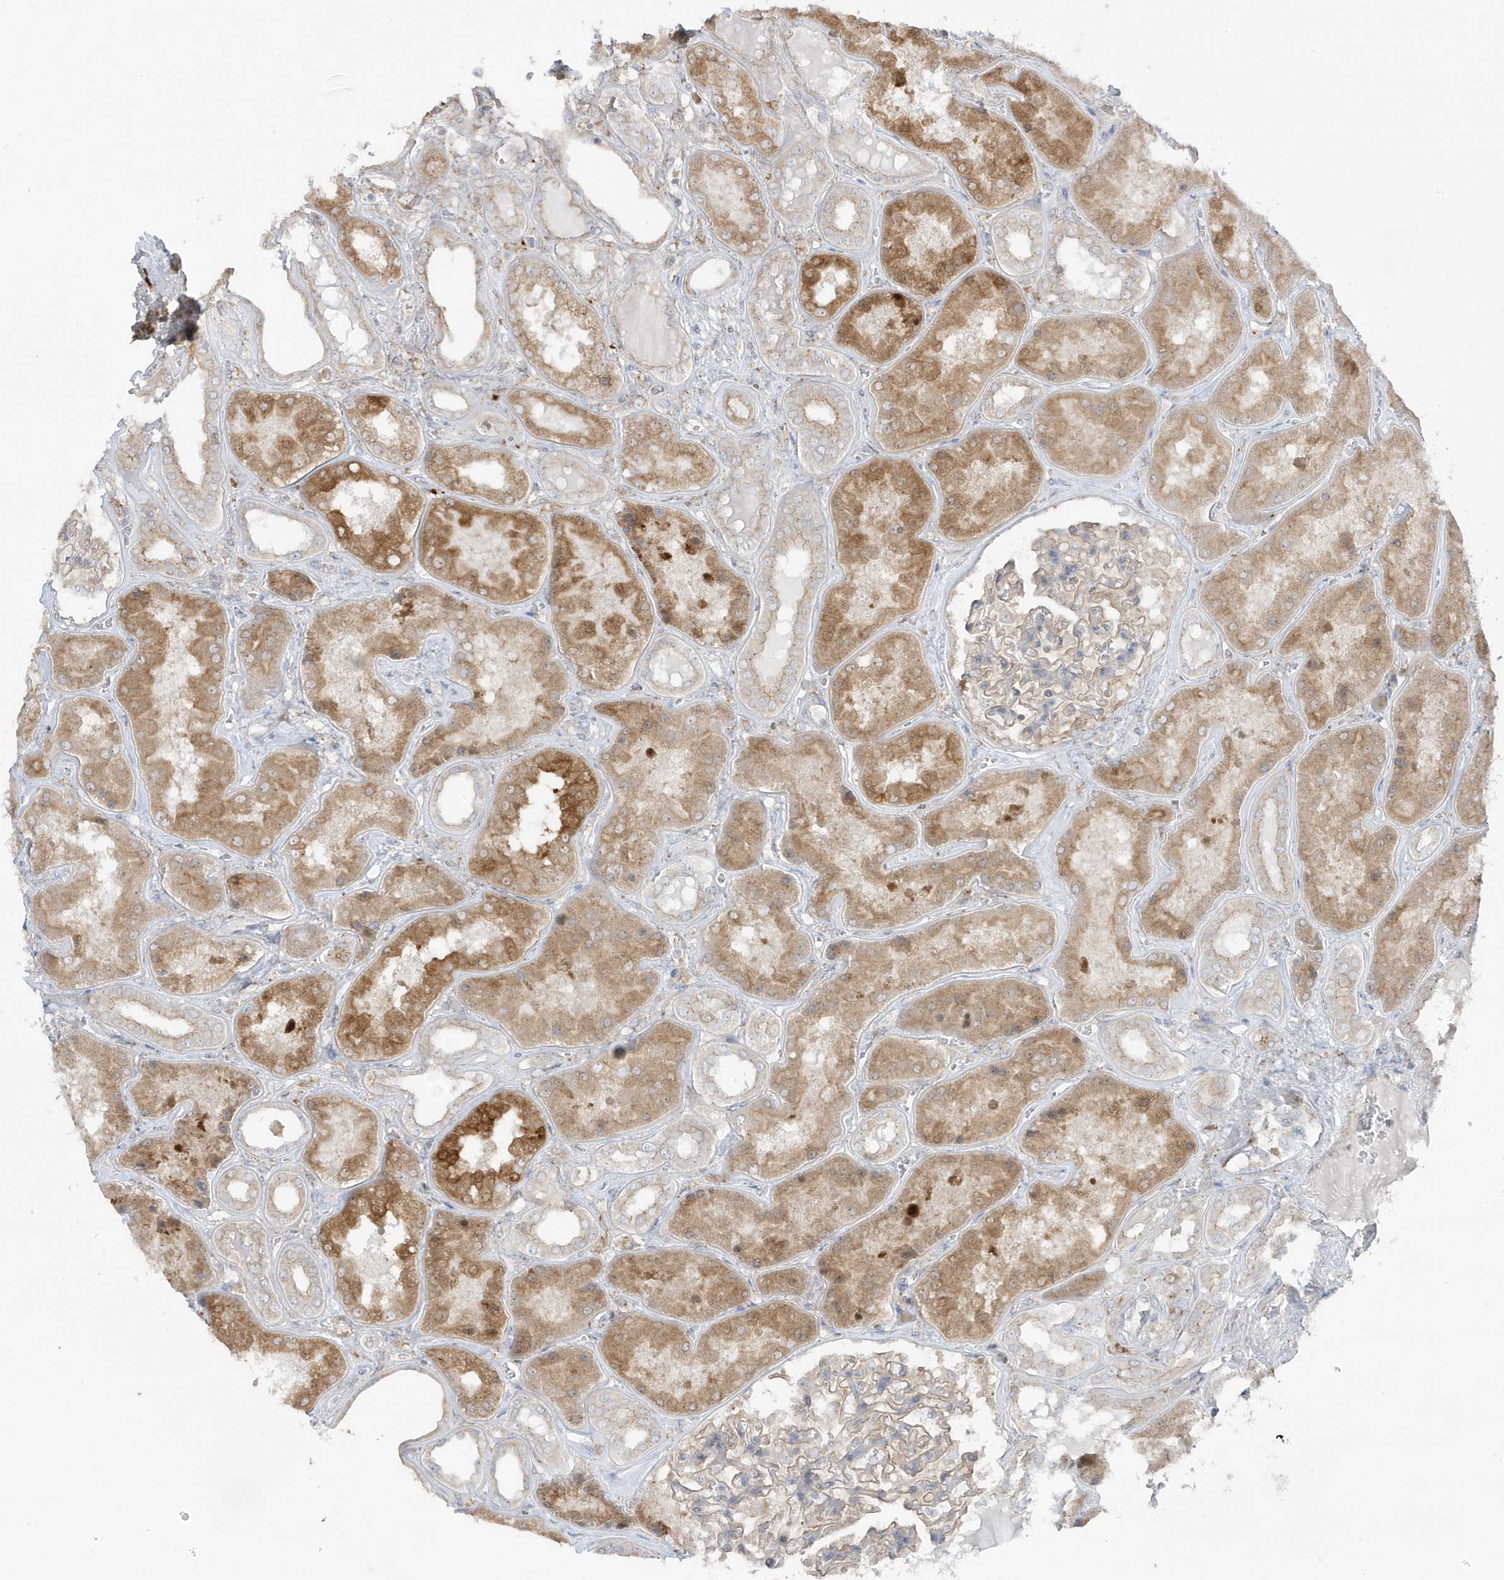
{"staining": {"intensity": "moderate", "quantity": "25%-75%", "location": "cytoplasmic/membranous"}, "tissue": "kidney", "cell_type": "Cells in glomeruli", "image_type": "normal", "snomed": [{"axis": "morphology", "description": "Normal tissue, NOS"}, {"axis": "topography", "description": "Kidney"}], "caption": "Kidney stained with a brown dye shows moderate cytoplasmic/membranous positive staining in approximately 25%-75% of cells in glomeruli.", "gene": "ZNF654", "patient": {"sex": "female", "age": 56}}